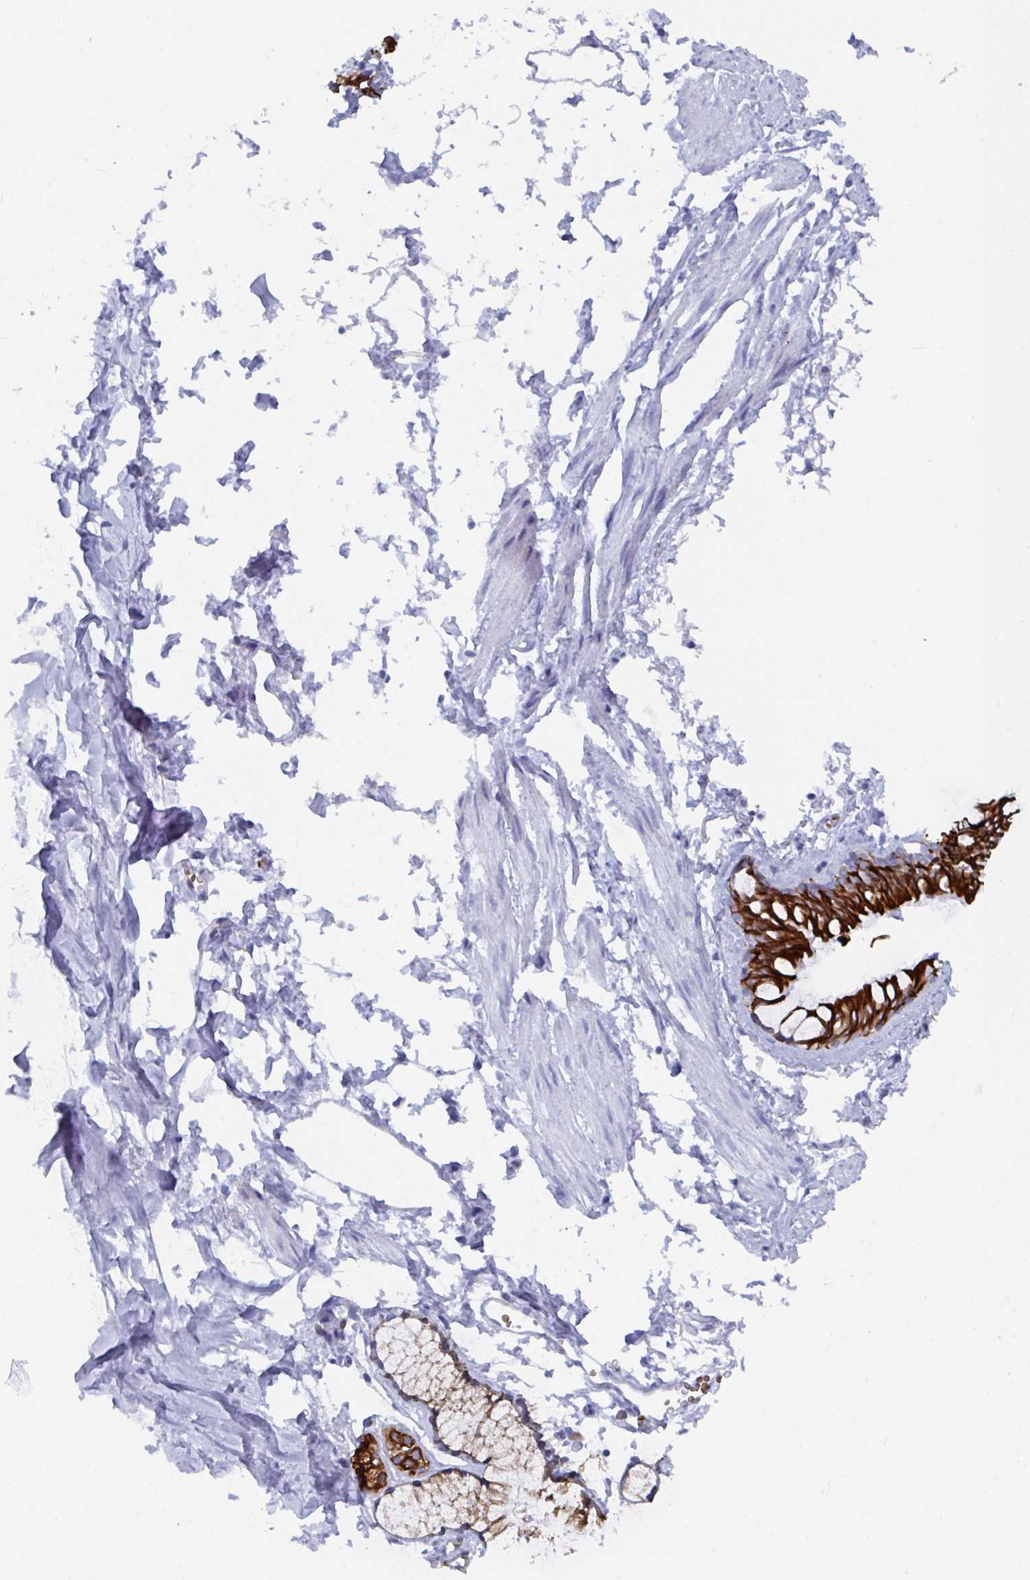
{"staining": {"intensity": "strong", "quantity": ">75%", "location": "cytoplasmic/membranous"}, "tissue": "bronchus", "cell_type": "Respiratory epithelial cells", "image_type": "normal", "snomed": [{"axis": "morphology", "description": "Normal tissue, NOS"}, {"axis": "topography", "description": "Bronchus"}], "caption": "IHC image of normal bronchus: human bronchus stained using immunohistochemistry shows high levels of strong protein expression localized specifically in the cytoplasmic/membranous of respiratory epithelial cells, appearing as a cytoplasmic/membranous brown color.", "gene": "CLDN8", "patient": {"sex": "female", "age": 59}}